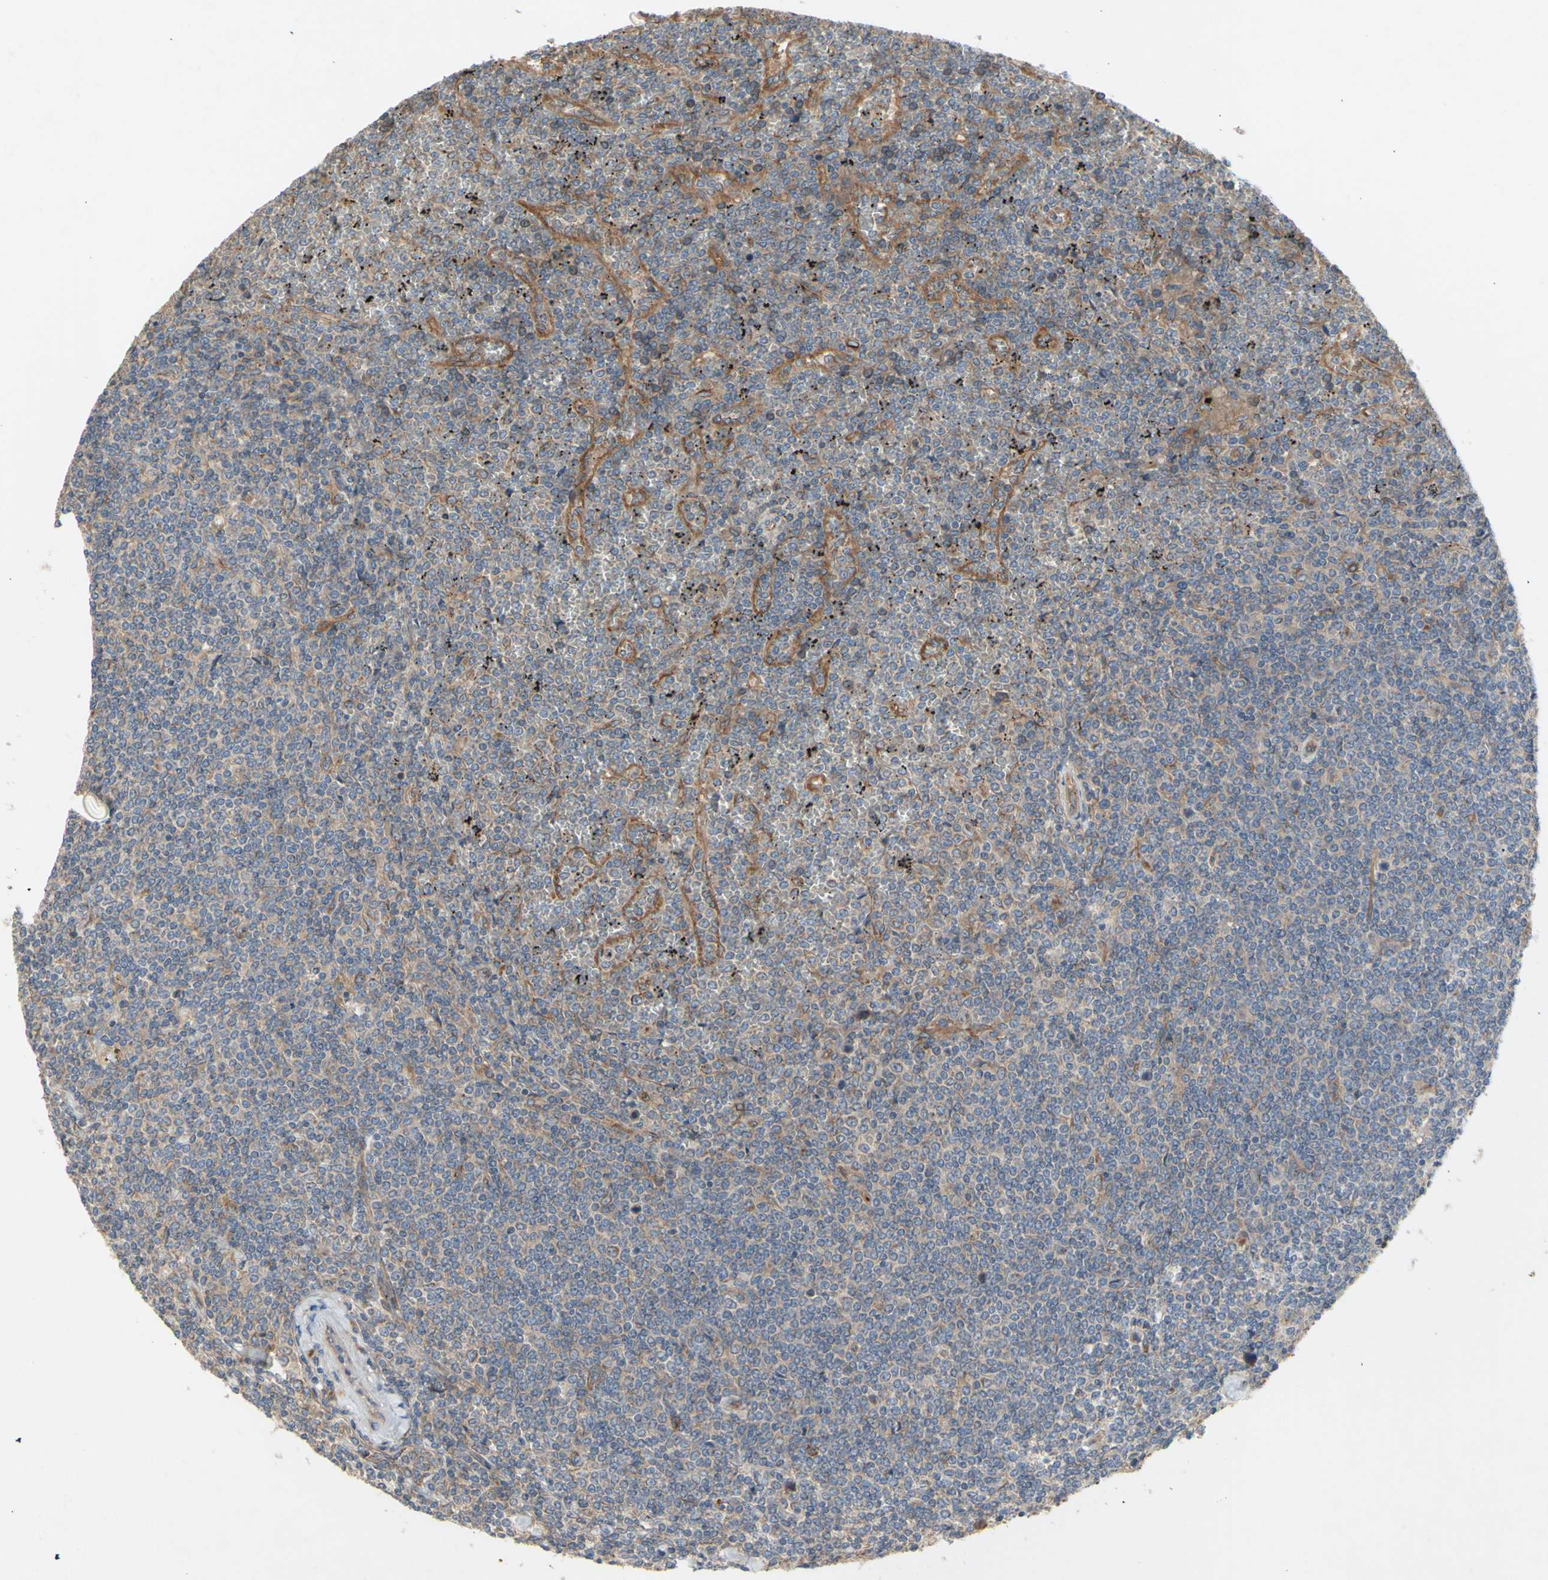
{"staining": {"intensity": "negative", "quantity": "none", "location": "none"}, "tissue": "lymphoma", "cell_type": "Tumor cells", "image_type": "cancer", "snomed": [{"axis": "morphology", "description": "Malignant lymphoma, non-Hodgkin's type, Low grade"}, {"axis": "topography", "description": "Spleen"}], "caption": "Protein analysis of lymphoma displays no significant staining in tumor cells.", "gene": "KLC1", "patient": {"sex": "female", "age": 19}}